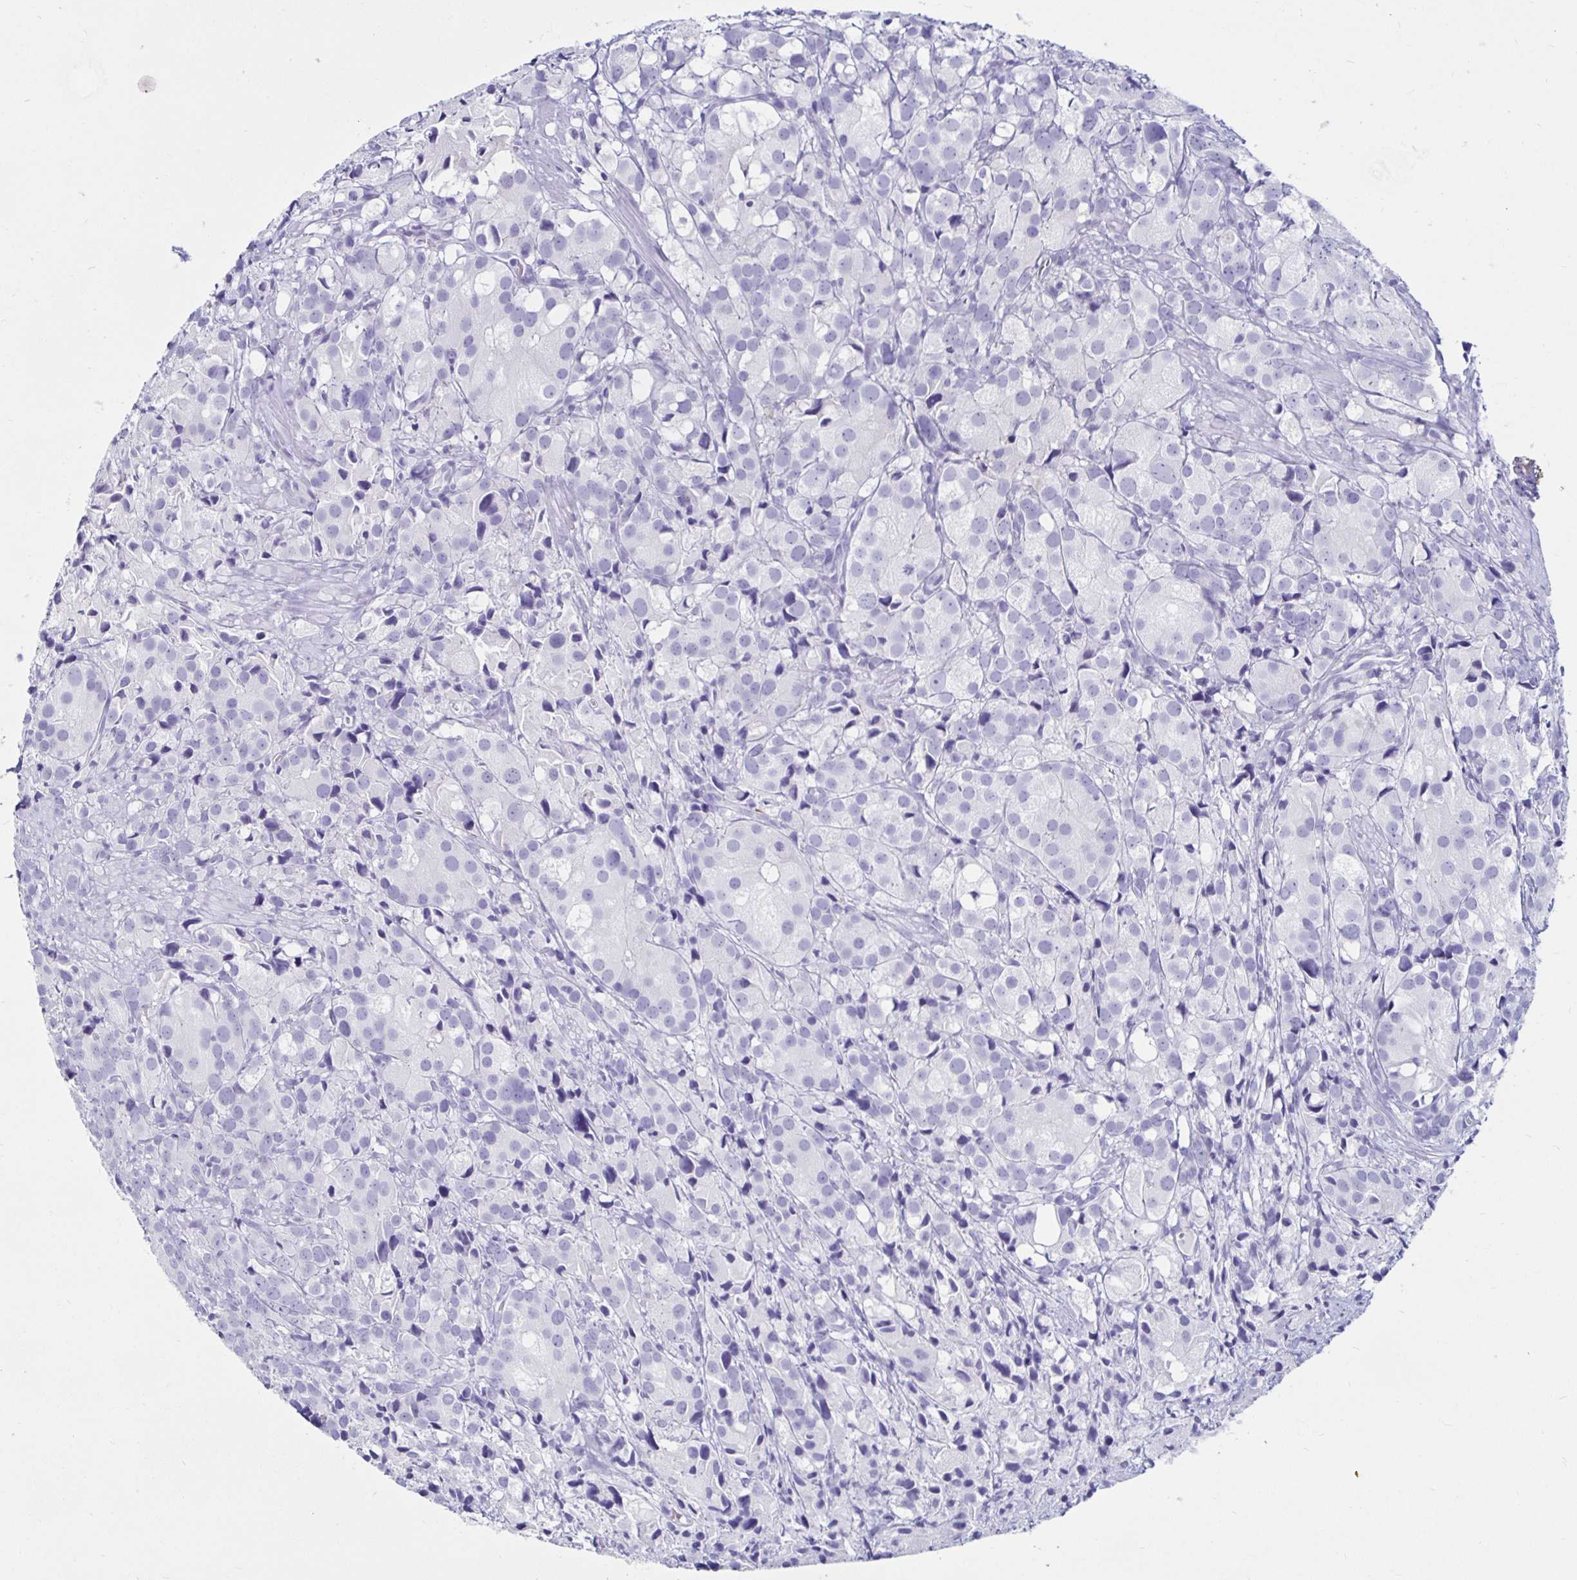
{"staining": {"intensity": "negative", "quantity": "none", "location": "none"}, "tissue": "prostate cancer", "cell_type": "Tumor cells", "image_type": "cancer", "snomed": [{"axis": "morphology", "description": "Adenocarcinoma, High grade"}, {"axis": "topography", "description": "Prostate"}], "caption": "High power microscopy micrograph of an IHC image of prostate cancer, revealing no significant positivity in tumor cells. (Immunohistochemistry (ihc), brightfield microscopy, high magnification).", "gene": "TIMP1", "patient": {"sex": "male", "age": 86}}